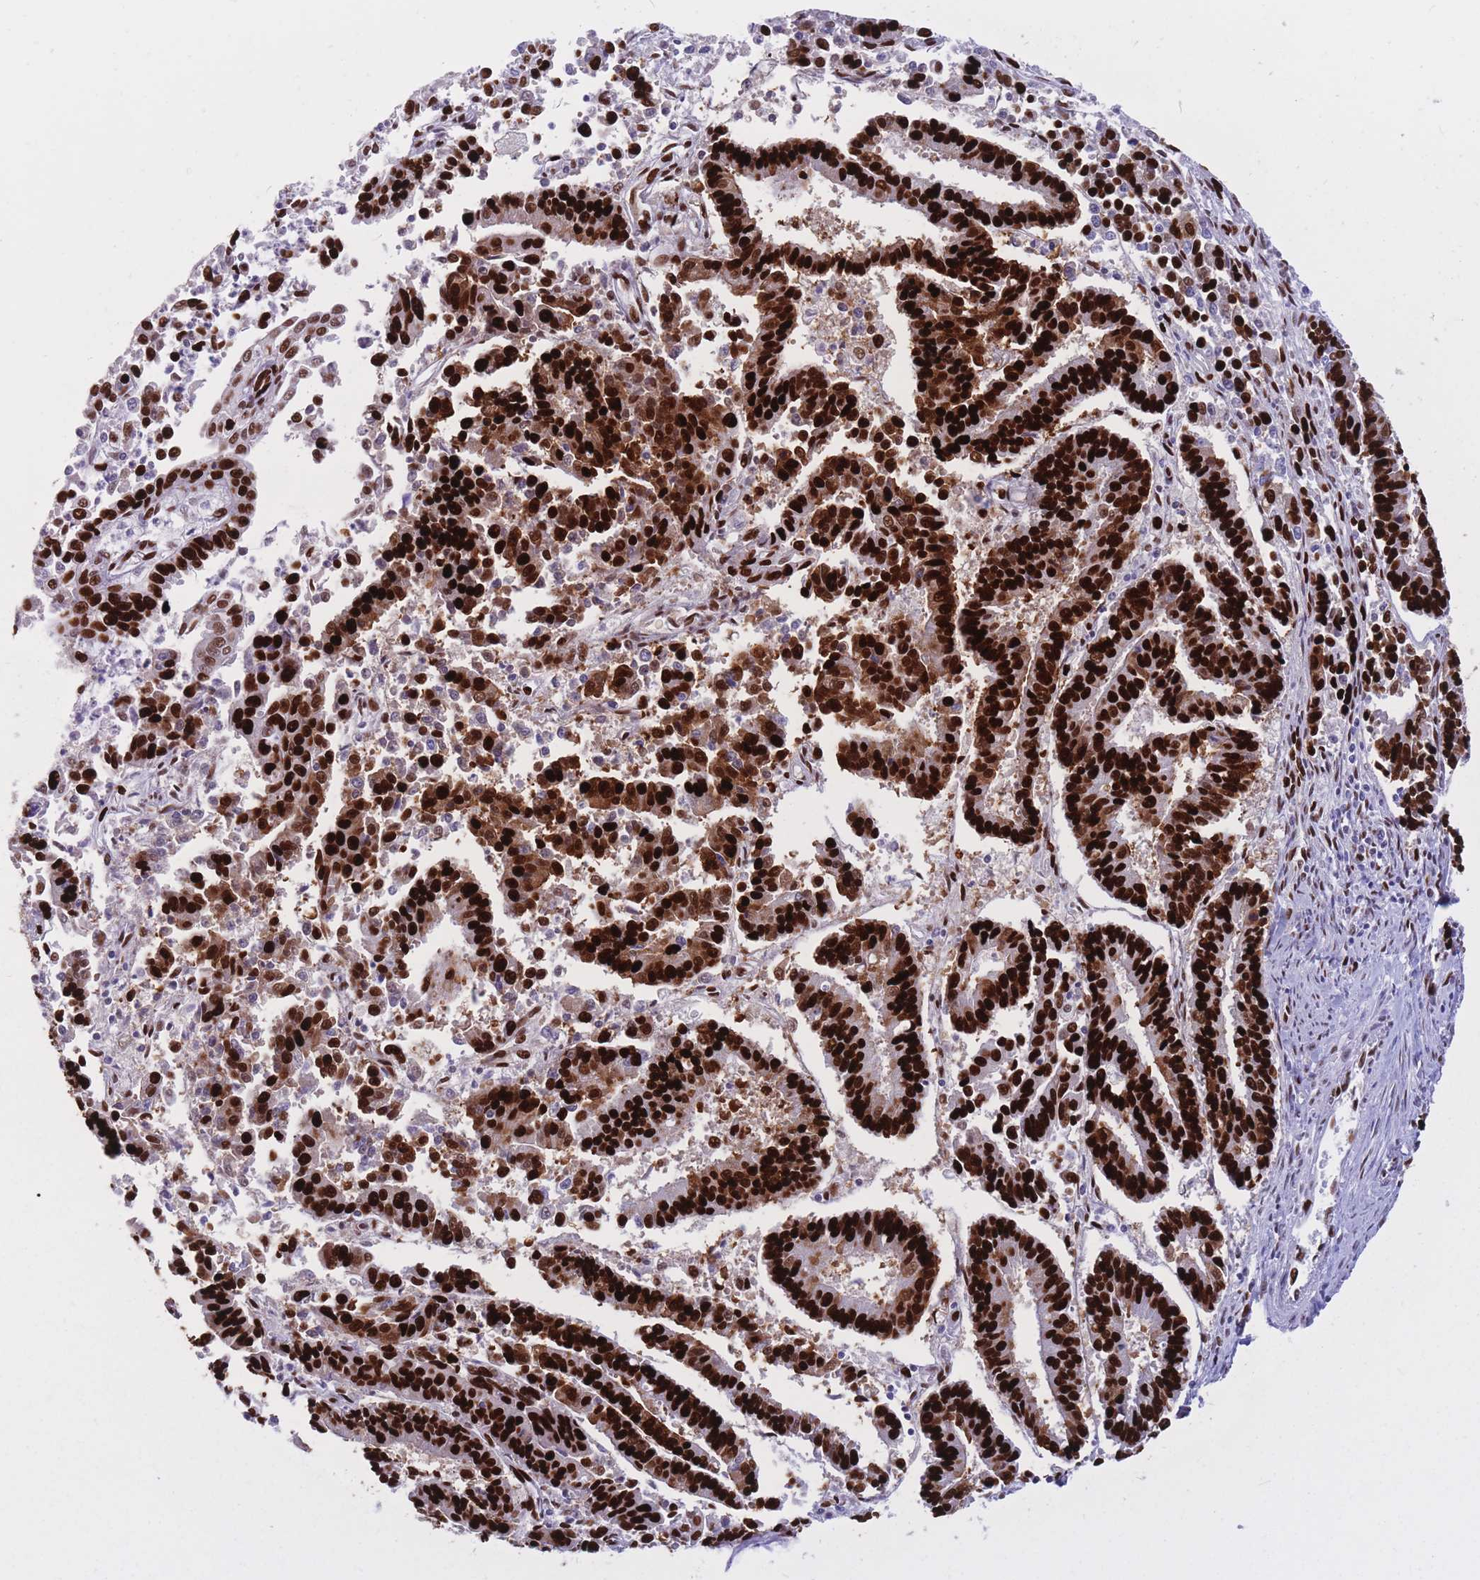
{"staining": {"intensity": "strong", "quantity": ">75%", "location": "nuclear"}, "tissue": "endometrial cancer", "cell_type": "Tumor cells", "image_type": "cancer", "snomed": [{"axis": "morphology", "description": "Adenocarcinoma, NOS"}, {"axis": "topography", "description": "Endometrium"}], "caption": "Endometrial cancer tissue demonstrates strong nuclear expression in about >75% of tumor cells", "gene": "NASP", "patient": {"sex": "female", "age": 73}}